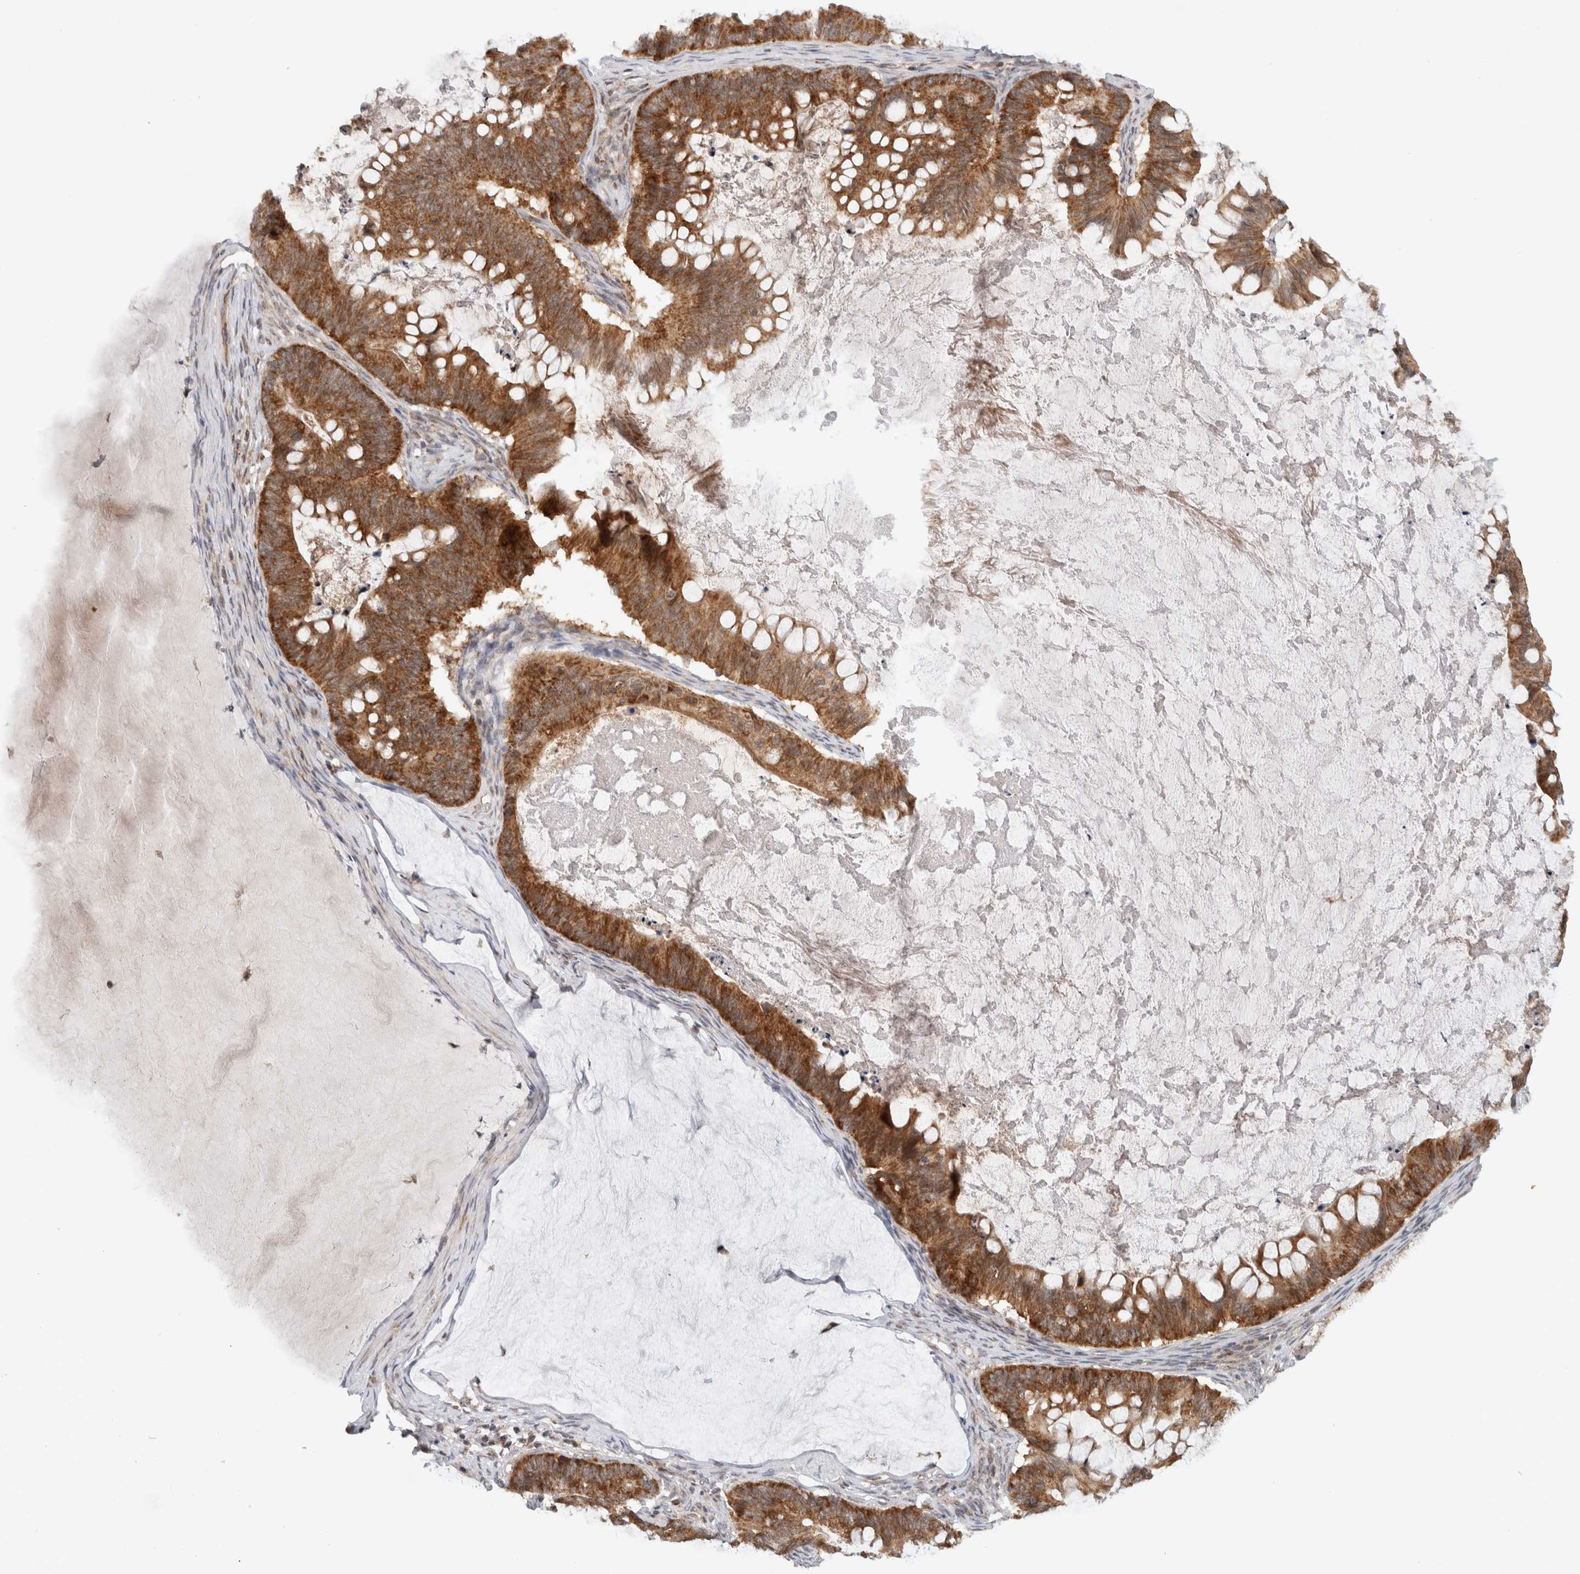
{"staining": {"intensity": "strong", "quantity": ">75%", "location": "cytoplasmic/membranous"}, "tissue": "ovarian cancer", "cell_type": "Tumor cells", "image_type": "cancer", "snomed": [{"axis": "morphology", "description": "Cystadenocarcinoma, mucinous, NOS"}, {"axis": "topography", "description": "Ovary"}], "caption": "This histopathology image demonstrates immunohistochemistry (IHC) staining of mucinous cystadenocarcinoma (ovarian), with high strong cytoplasmic/membranous positivity in about >75% of tumor cells.", "gene": "CMC2", "patient": {"sex": "female", "age": 61}}